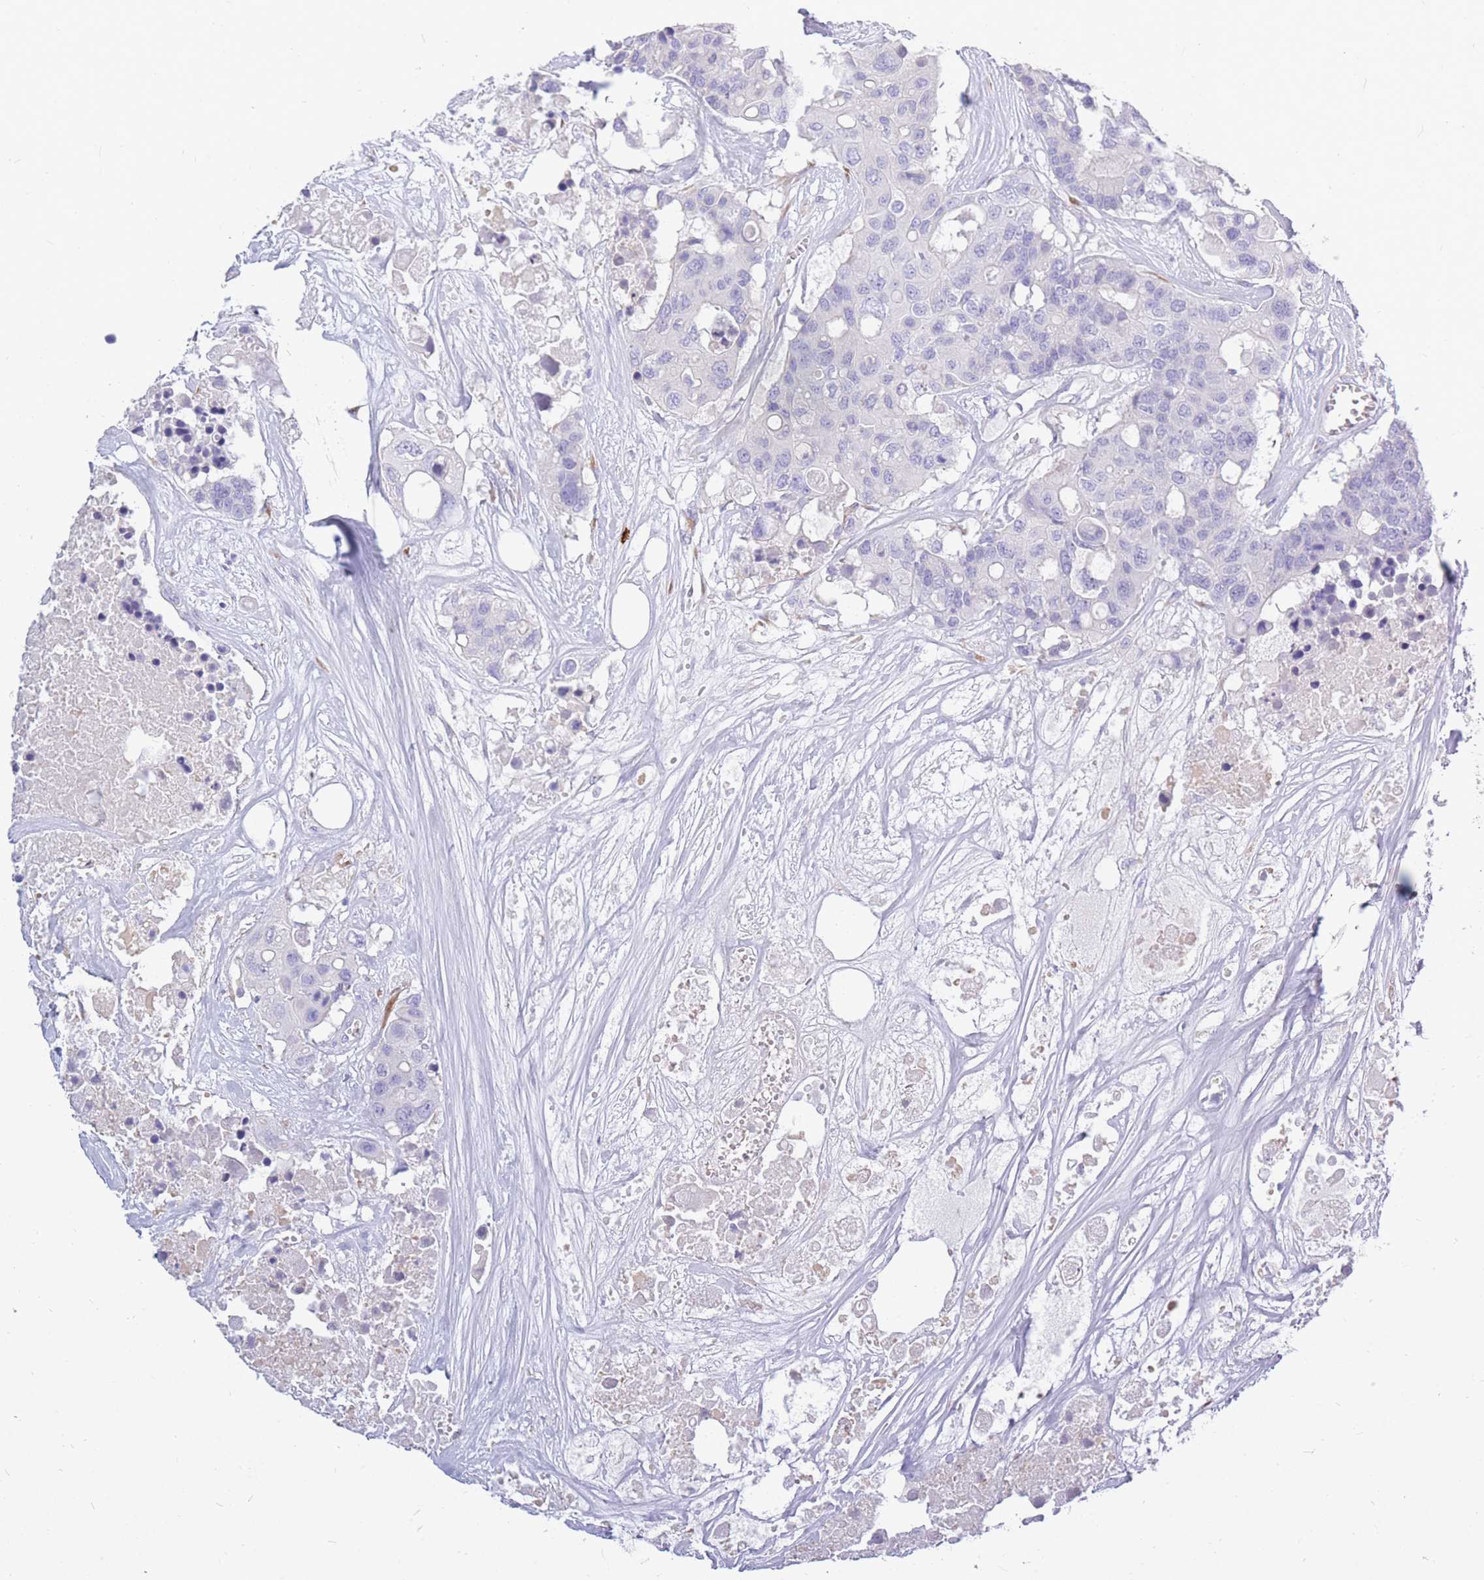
{"staining": {"intensity": "negative", "quantity": "none", "location": "none"}, "tissue": "colorectal cancer", "cell_type": "Tumor cells", "image_type": "cancer", "snomed": [{"axis": "morphology", "description": "Adenocarcinoma, NOS"}, {"axis": "topography", "description": "Colon"}], "caption": "Tumor cells show no significant protein staining in adenocarcinoma (colorectal). (Brightfield microscopy of DAB immunohistochemistry at high magnification).", "gene": "TPSD1", "patient": {"sex": "male", "age": 77}}